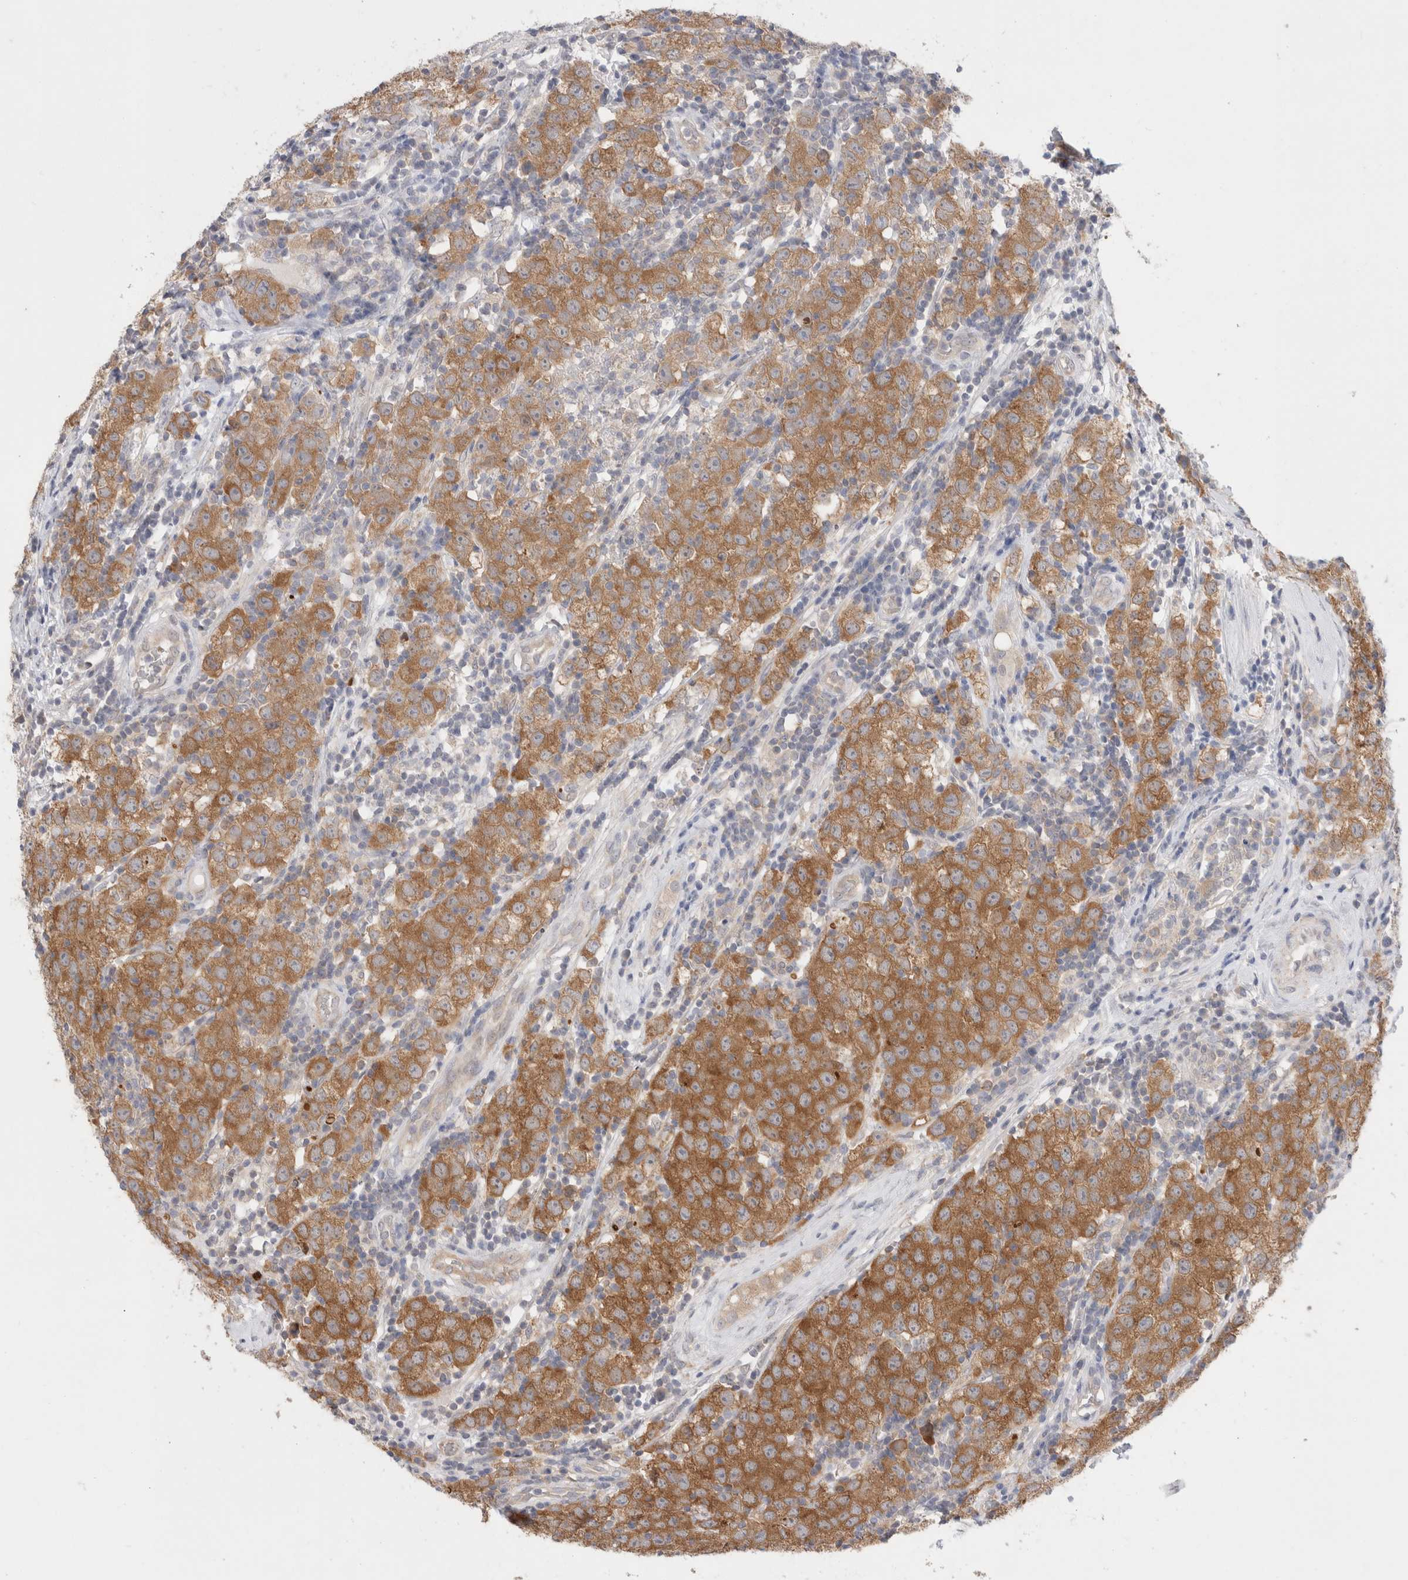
{"staining": {"intensity": "moderate", "quantity": ">75%", "location": "cytoplasmic/membranous"}, "tissue": "testis cancer", "cell_type": "Tumor cells", "image_type": "cancer", "snomed": [{"axis": "morphology", "description": "Seminoma, NOS"}, {"axis": "morphology", "description": "Carcinoma, Embryonal, NOS"}, {"axis": "topography", "description": "Testis"}], "caption": "There is medium levels of moderate cytoplasmic/membranous staining in tumor cells of testis cancer, as demonstrated by immunohistochemical staining (brown color).", "gene": "NDOR1", "patient": {"sex": "male", "age": 28}}